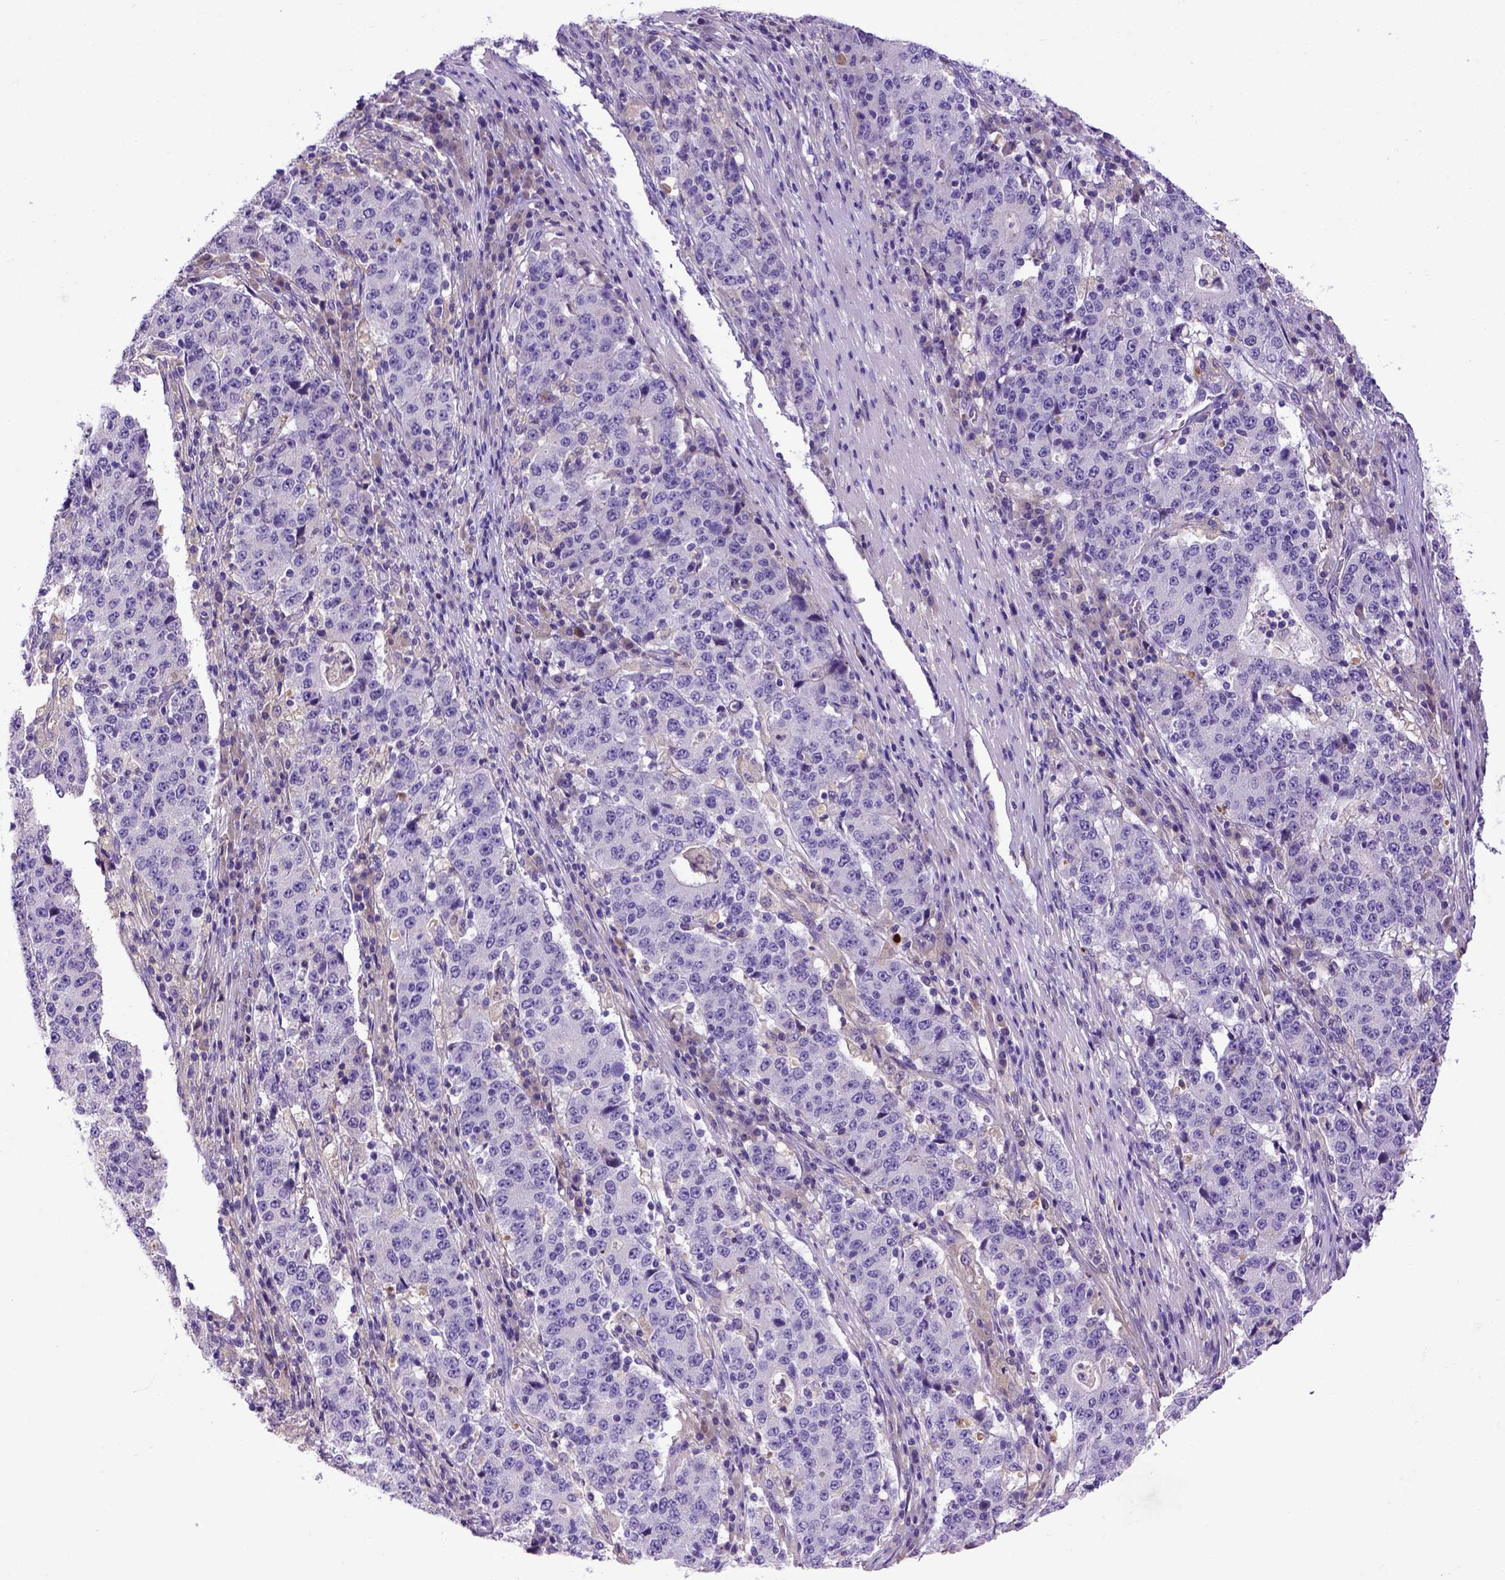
{"staining": {"intensity": "negative", "quantity": "none", "location": "none"}, "tissue": "stomach cancer", "cell_type": "Tumor cells", "image_type": "cancer", "snomed": [{"axis": "morphology", "description": "Adenocarcinoma, NOS"}, {"axis": "topography", "description": "Stomach"}], "caption": "DAB immunohistochemical staining of stomach cancer (adenocarcinoma) reveals no significant positivity in tumor cells. The staining is performed using DAB (3,3'-diaminobenzidine) brown chromogen with nuclei counter-stained in using hematoxylin.", "gene": "ADAM12", "patient": {"sex": "male", "age": 59}}